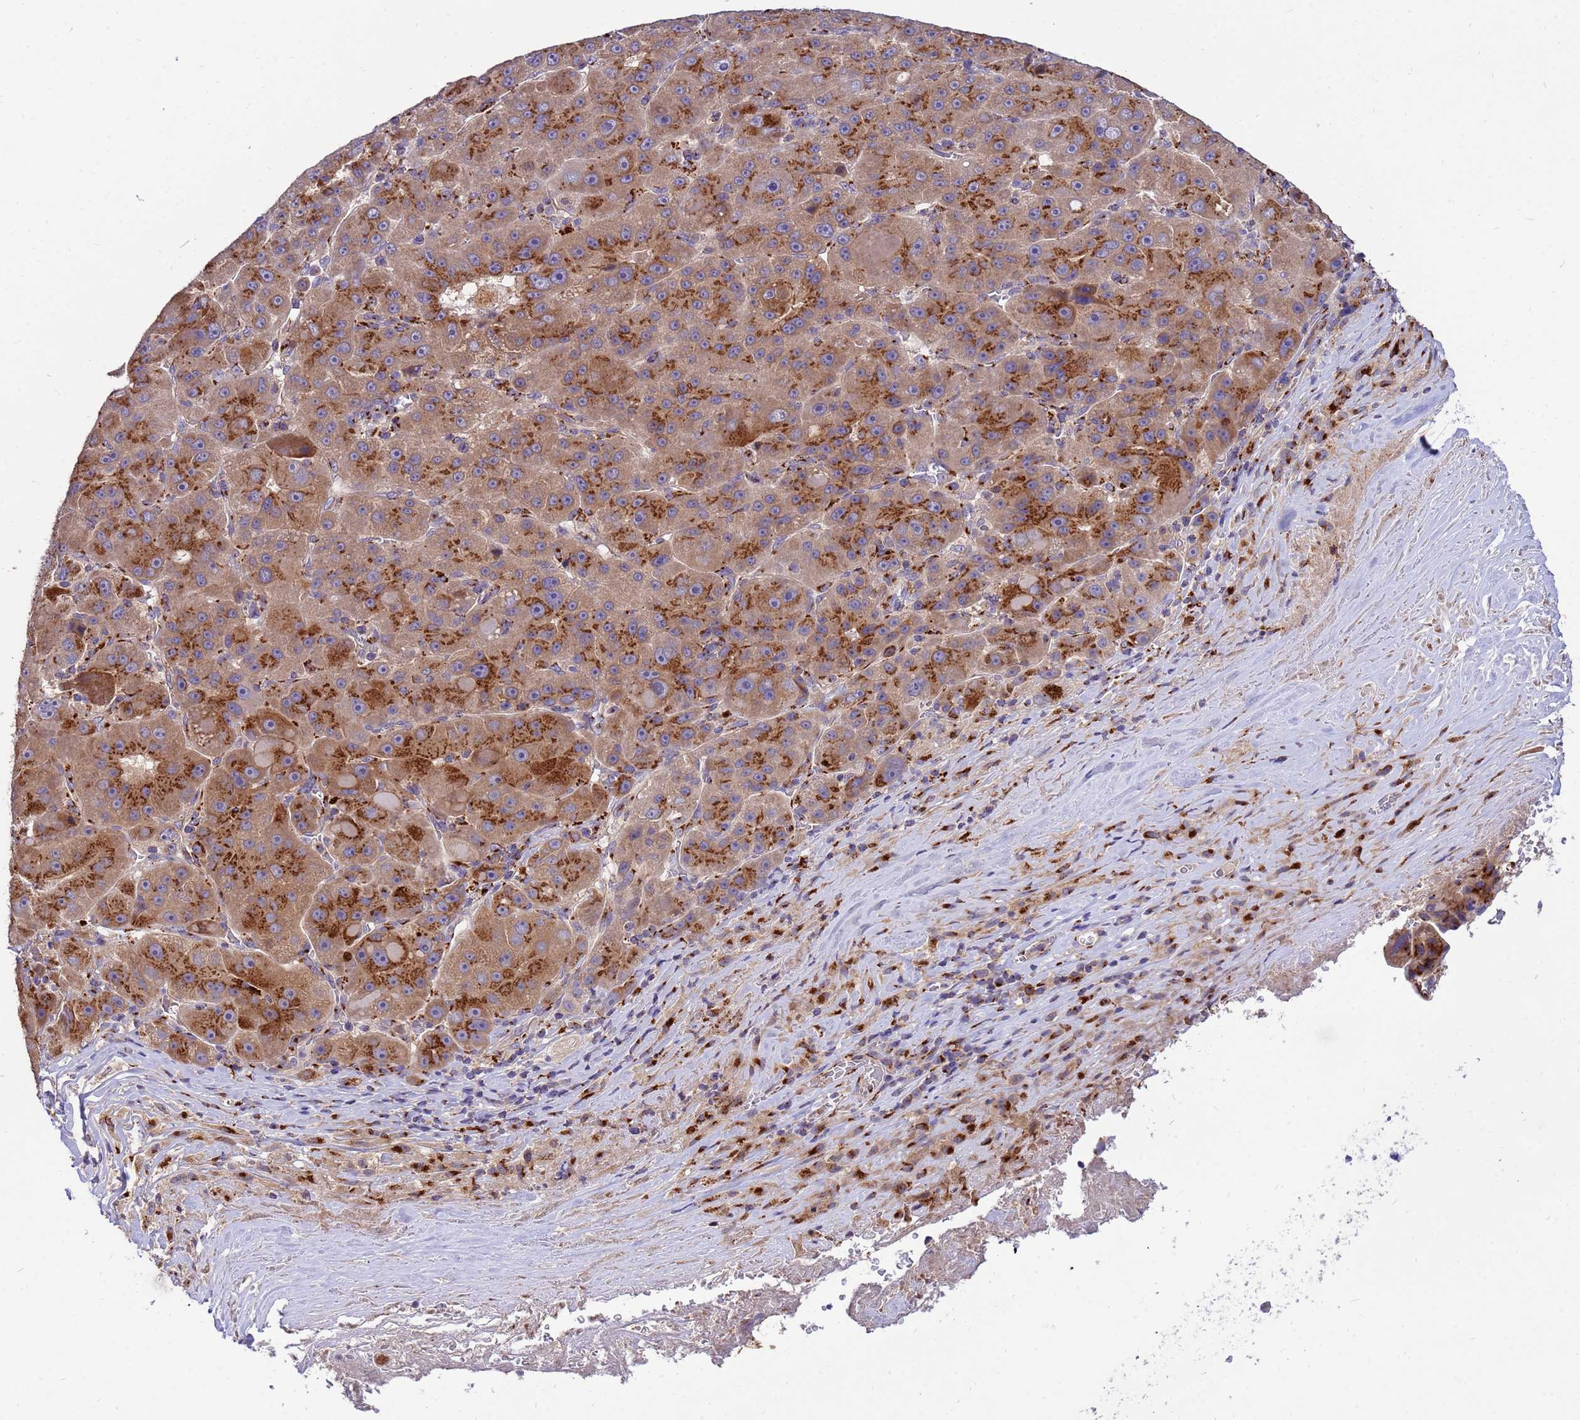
{"staining": {"intensity": "moderate", "quantity": ">75%", "location": "cytoplasmic/membranous"}, "tissue": "liver cancer", "cell_type": "Tumor cells", "image_type": "cancer", "snomed": [{"axis": "morphology", "description": "Carcinoma, Hepatocellular, NOS"}, {"axis": "topography", "description": "Liver"}], "caption": "IHC (DAB) staining of human hepatocellular carcinoma (liver) displays moderate cytoplasmic/membranous protein expression in approximately >75% of tumor cells.", "gene": "HPS3", "patient": {"sex": "male", "age": 76}}